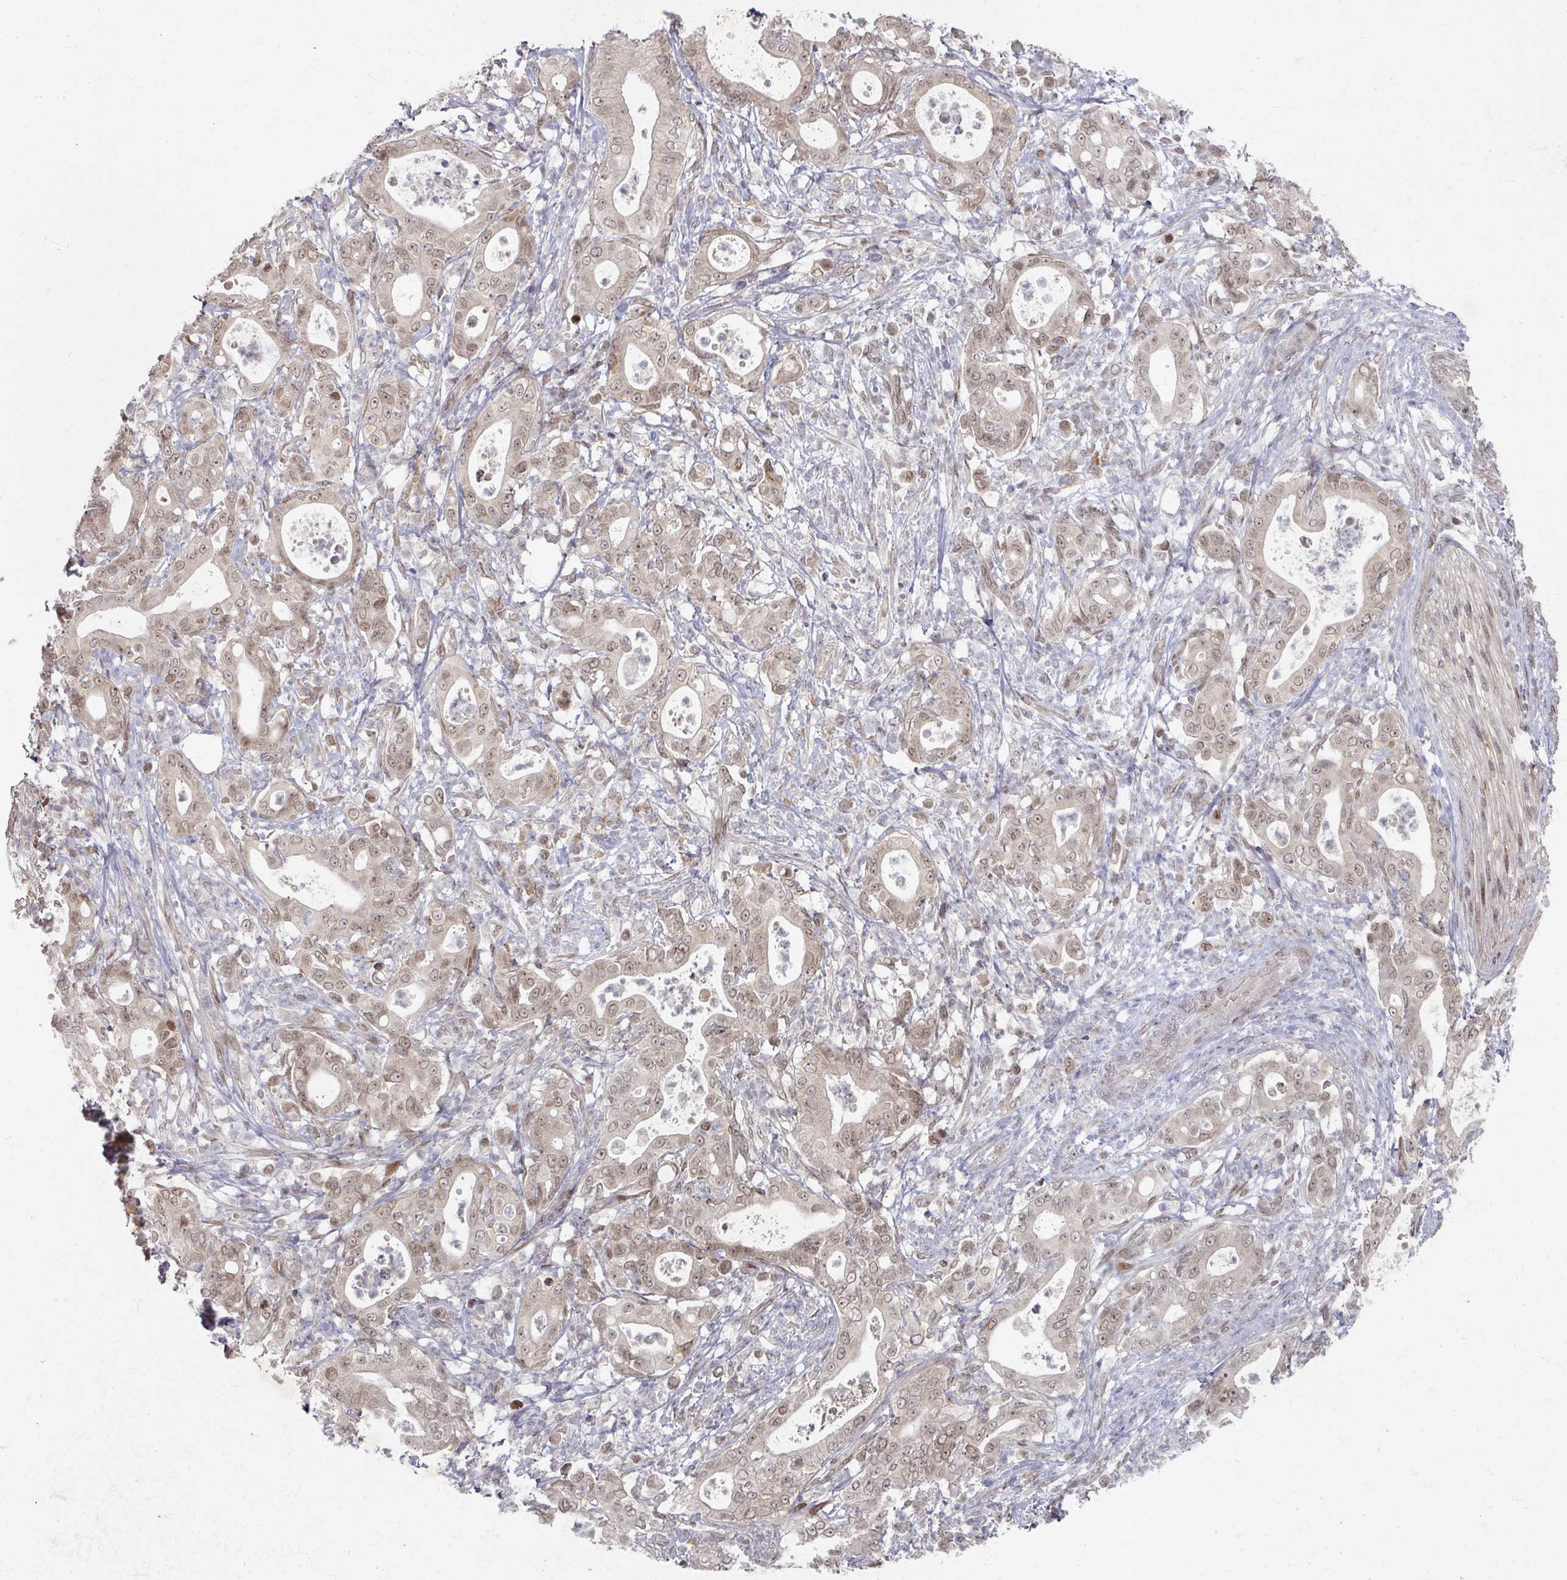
{"staining": {"intensity": "weak", "quantity": ">75%", "location": "nuclear"}, "tissue": "pancreatic cancer", "cell_type": "Tumor cells", "image_type": "cancer", "snomed": [{"axis": "morphology", "description": "Adenocarcinoma, NOS"}, {"axis": "topography", "description": "Pancreas"}], "caption": "Pancreatic cancer stained with DAB (3,3'-diaminobenzidine) IHC demonstrates low levels of weak nuclear positivity in approximately >75% of tumor cells. Nuclei are stained in blue.", "gene": "PSKH1", "patient": {"sex": "male", "age": 71}}